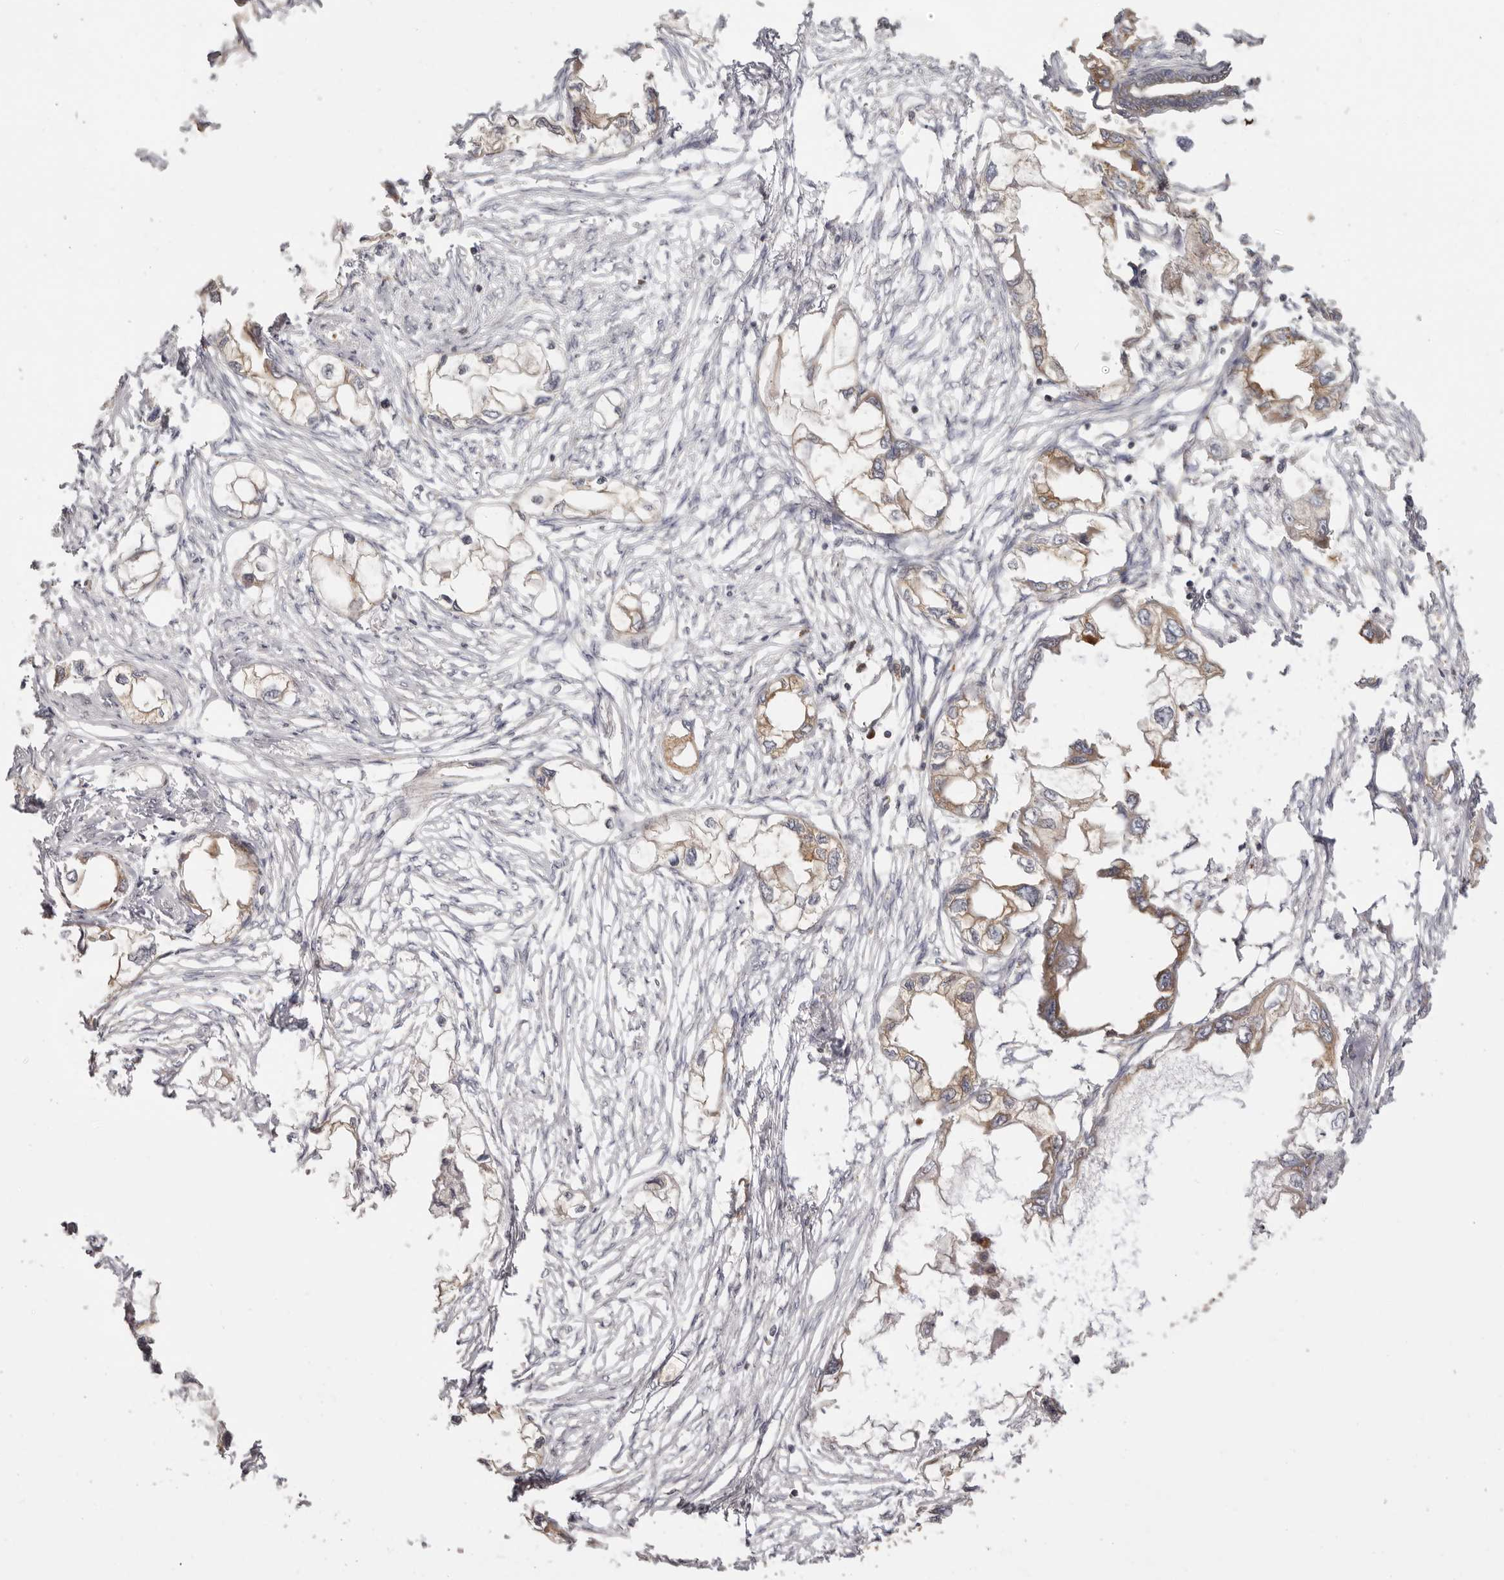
{"staining": {"intensity": "moderate", "quantity": ">75%", "location": "cytoplasmic/membranous"}, "tissue": "endometrial cancer", "cell_type": "Tumor cells", "image_type": "cancer", "snomed": [{"axis": "morphology", "description": "Adenocarcinoma, NOS"}, {"axis": "morphology", "description": "Adenocarcinoma, metastatic, NOS"}, {"axis": "topography", "description": "Adipose tissue"}, {"axis": "topography", "description": "Endometrium"}], "caption": "IHC micrograph of endometrial adenocarcinoma stained for a protein (brown), which demonstrates medium levels of moderate cytoplasmic/membranous expression in about >75% of tumor cells.", "gene": "EEF1E1", "patient": {"sex": "female", "age": 67}}